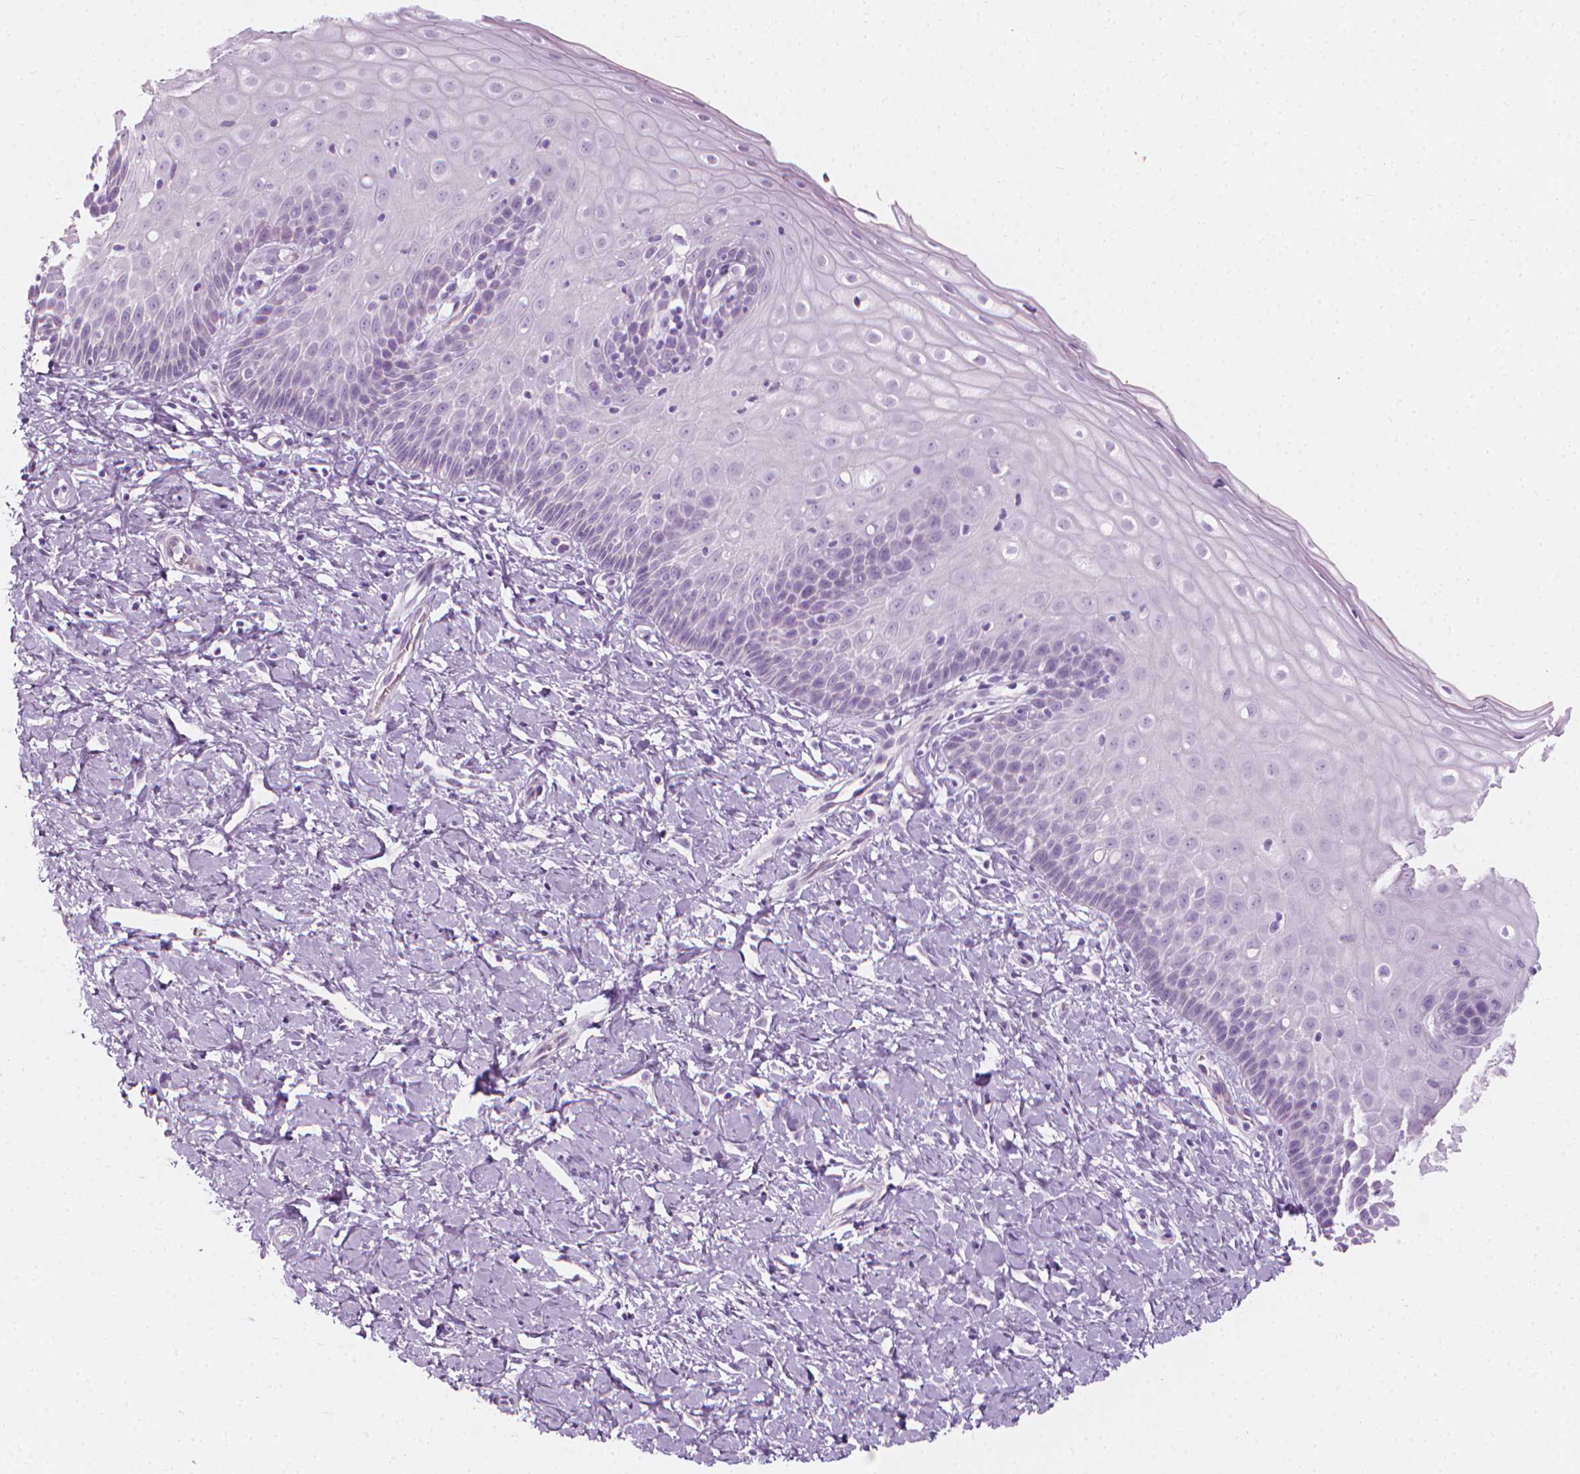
{"staining": {"intensity": "negative", "quantity": "none", "location": "none"}, "tissue": "cervix", "cell_type": "Glandular cells", "image_type": "normal", "snomed": [{"axis": "morphology", "description": "Normal tissue, NOS"}, {"axis": "topography", "description": "Cervix"}], "caption": "Immunohistochemical staining of normal human cervix shows no significant expression in glandular cells.", "gene": "SCG3", "patient": {"sex": "female", "age": 37}}